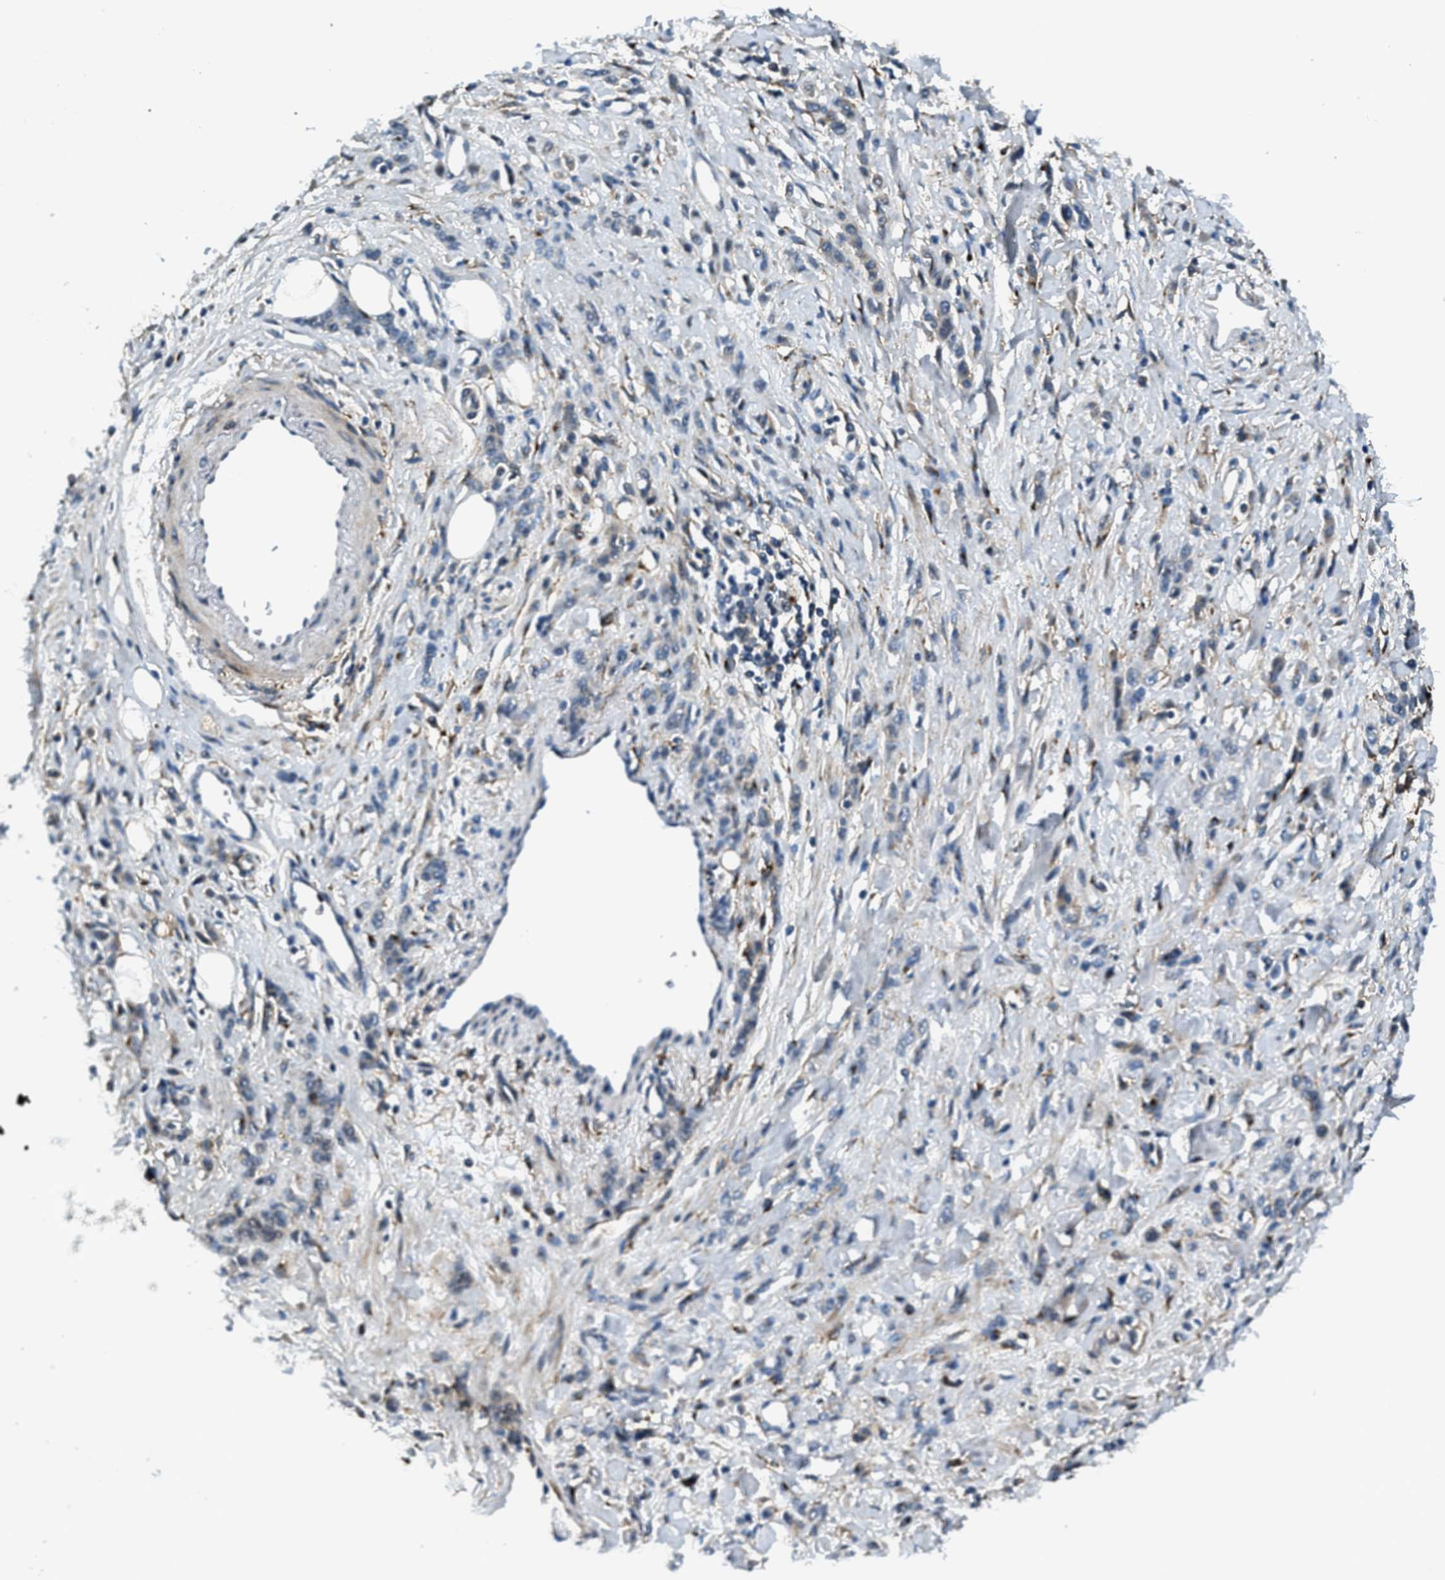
{"staining": {"intensity": "negative", "quantity": "none", "location": "none"}, "tissue": "stomach cancer", "cell_type": "Tumor cells", "image_type": "cancer", "snomed": [{"axis": "morphology", "description": "Normal tissue, NOS"}, {"axis": "morphology", "description": "Adenocarcinoma, NOS"}, {"axis": "topography", "description": "Stomach"}], "caption": "DAB (3,3'-diaminobenzidine) immunohistochemical staining of stomach cancer (adenocarcinoma) exhibits no significant expression in tumor cells.", "gene": "LRP1", "patient": {"sex": "male", "age": 82}}